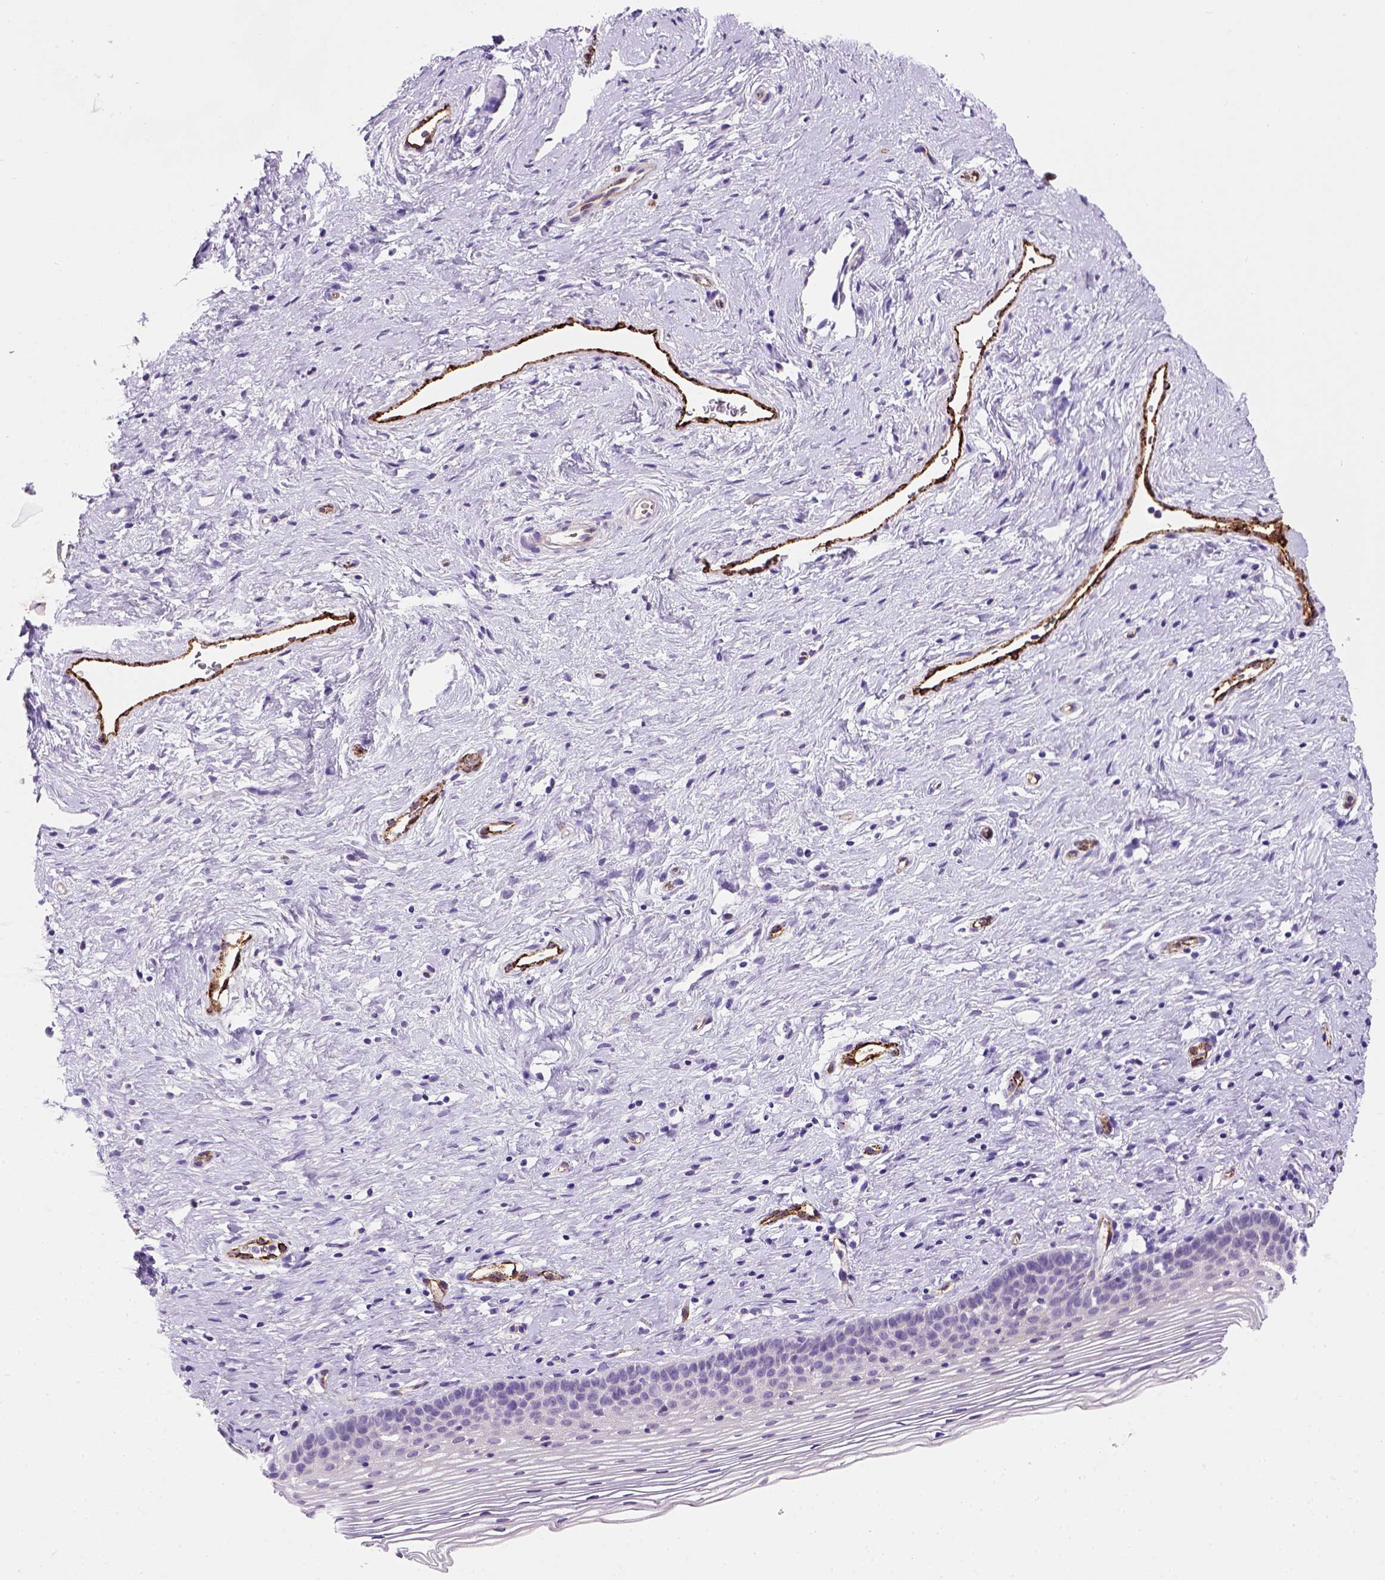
{"staining": {"intensity": "negative", "quantity": "none", "location": "none"}, "tissue": "cervix", "cell_type": "Glandular cells", "image_type": "normal", "snomed": [{"axis": "morphology", "description": "Normal tissue, NOS"}, {"axis": "topography", "description": "Cervix"}], "caption": "Protein analysis of normal cervix displays no significant positivity in glandular cells. The staining is performed using DAB brown chromogen with nuclei counter-stained in using hematoxylin.", "gene": "VWF", "patient": {"sex": "female", "age": 39}}